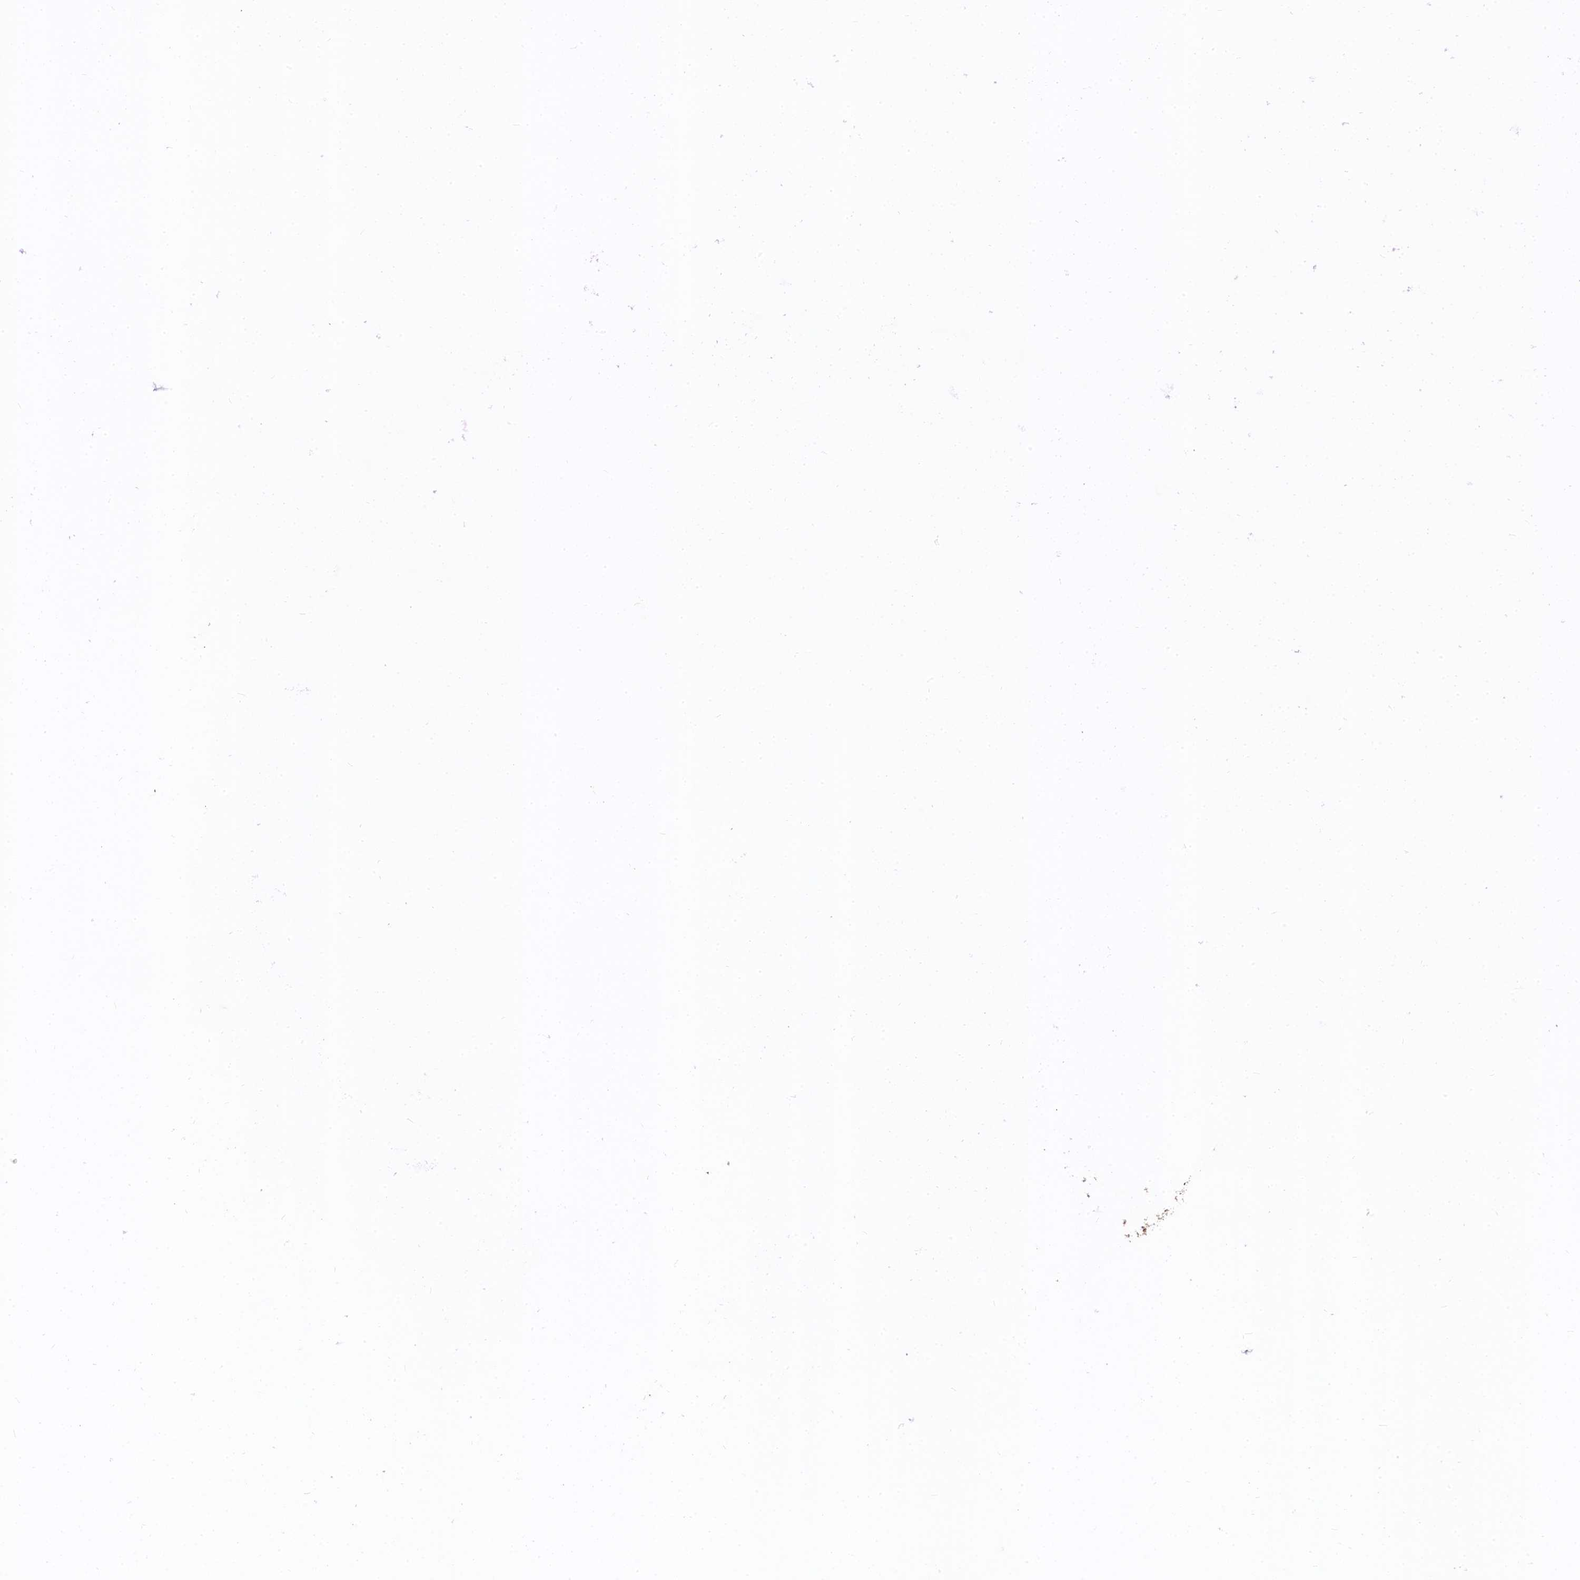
{"staining": {"intensity": "moderate", "quantity": ">75%", "location": "cytoplasmic/membranous"}, "tissue": "breast cancer", "cell_type": "Tumor cells", "image_type": "cancer", "snomed": [{"axis": "morphology", "description": "Duct carcinoma"}, {"axis": "topography", "description": "Breast"}], "caption": "An image of breast cancer stained for a protein displays moderate cytoplasmic/membranous brown staining in tumor cells.", "gene": "APPL2", "patient": {"sex": "female", "age": 40}}